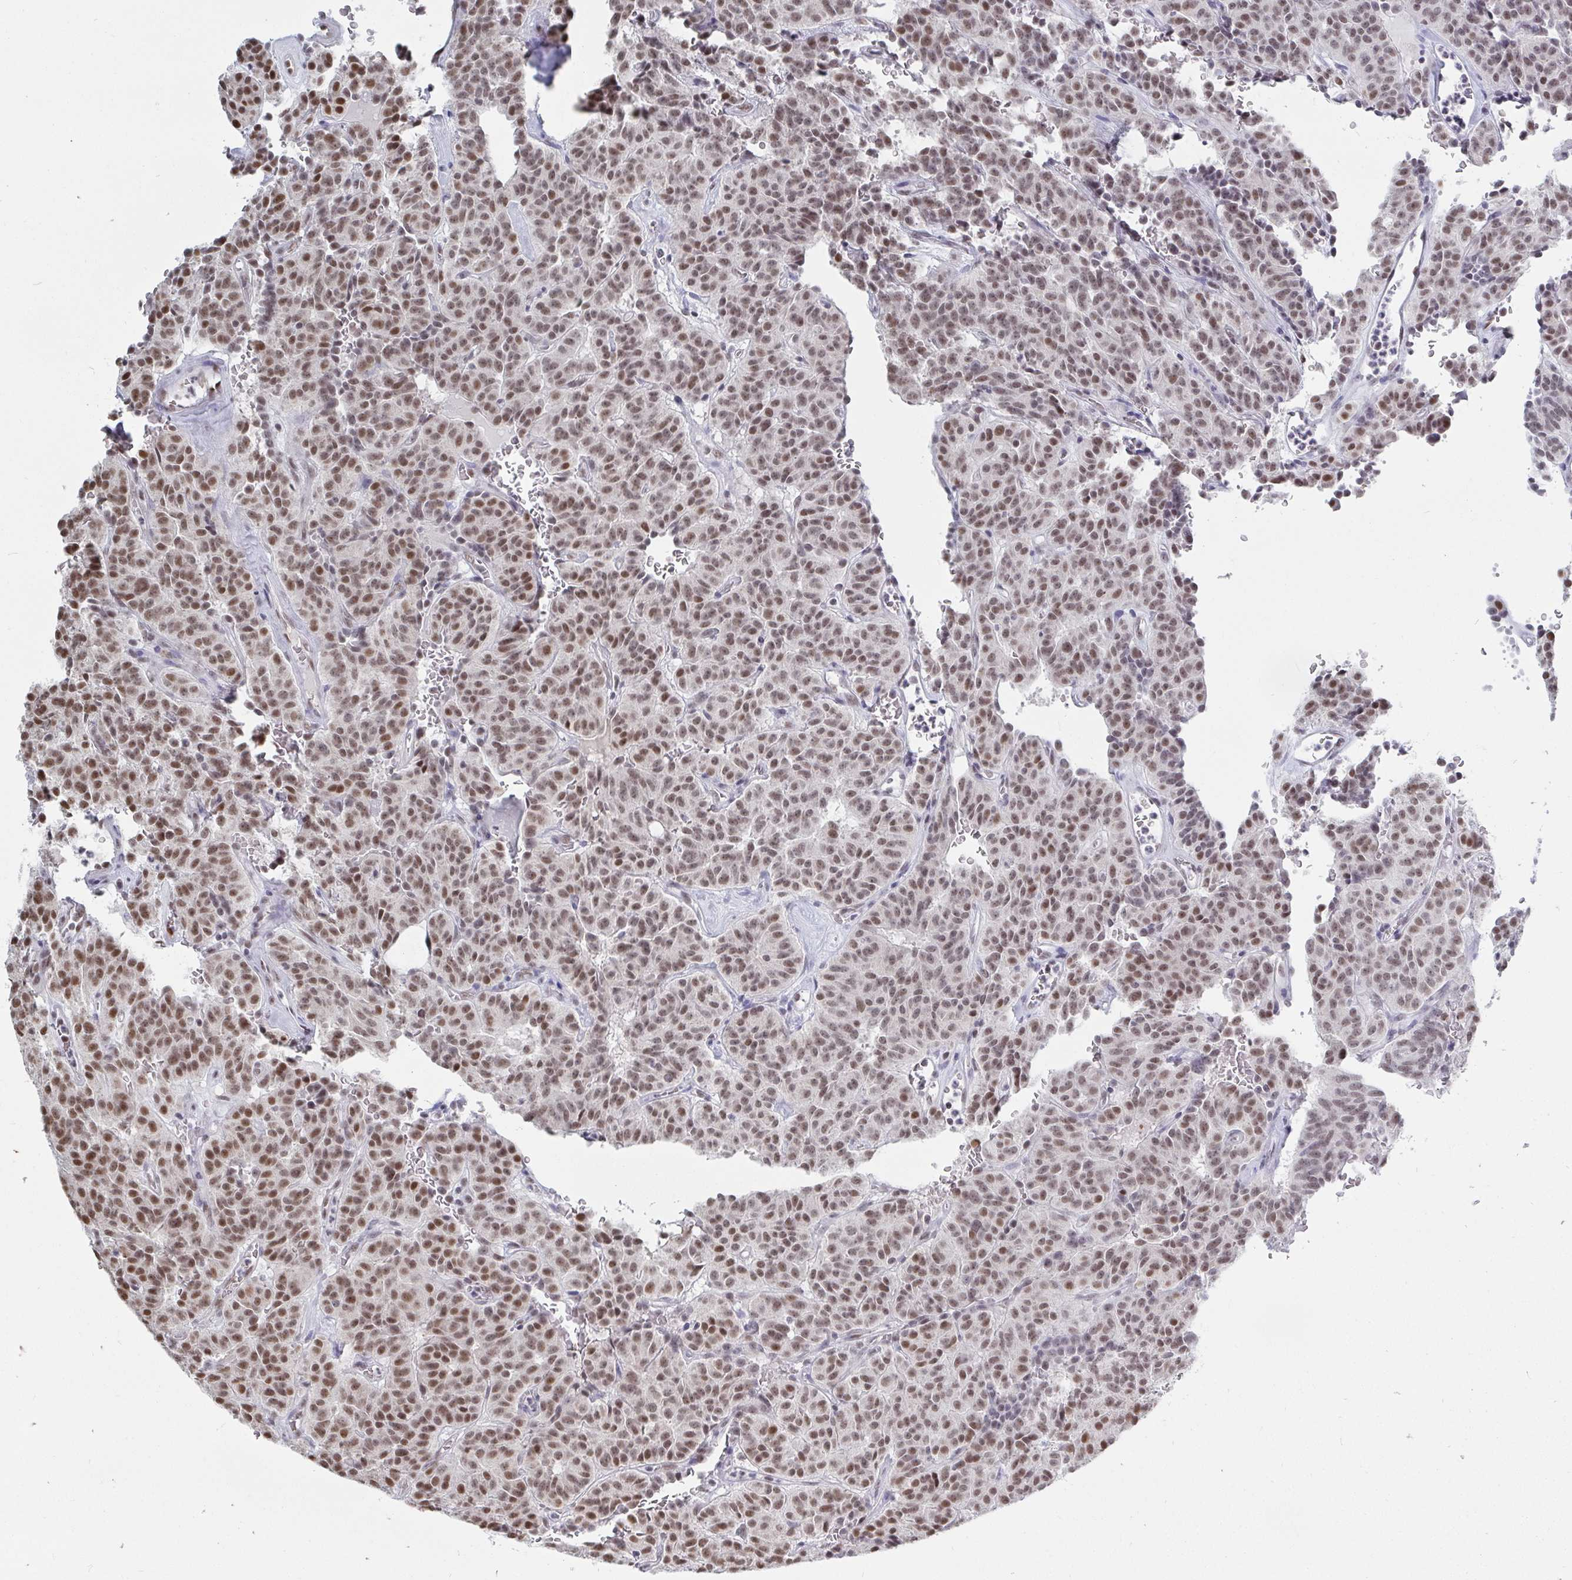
{"staining": {"intensity": "moderate", "quantity": ">75%", "location": "nuclear"}, "tissue": "carcinoid", "cell_type": "Tumor cells", "image_type": "cancer", "snomed": [{"axis": "morphology", "description": "Carcinoid, malignant, NOS"}, {"axis": "topography", "description": "Lung"}], "caption": "Carcinoid (malignant) was stained to show a protein in brown. There is medium levels of moderate nuclear positivity in about >75% of tumor cells.", "gene": "TRIP12", "patient": {"sex": "female", "age": 61}}